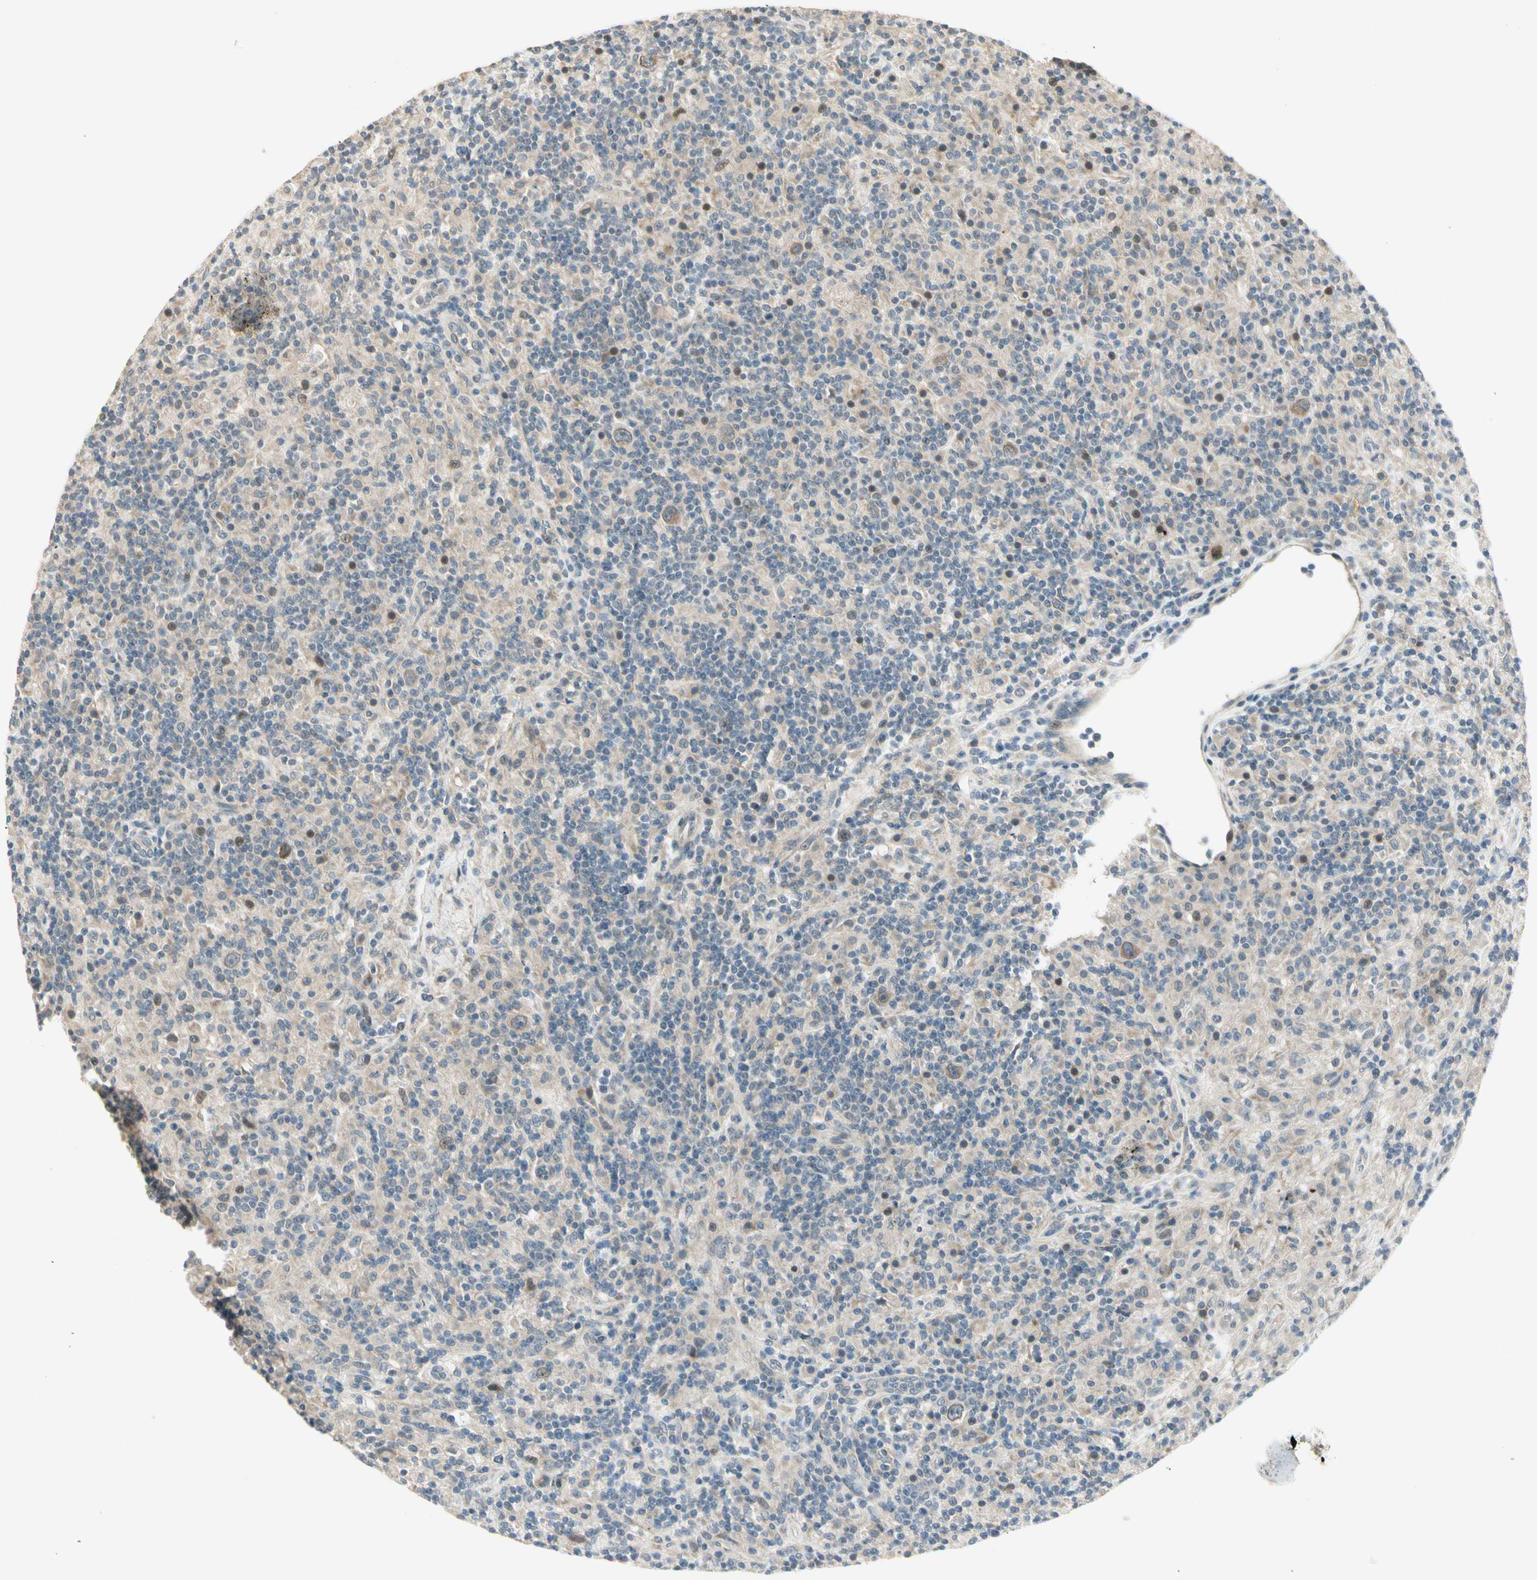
{"staining": {"intensity": "moderate", "quantity": "<25%", "location": "nuclear"}, "tissue": "lymphoma", "cell_type": "Tumor cells", "image_type": "cancer", "snomed": [{"axis": "morphology", "description": "Hodgkin's disease, NOS"}, {"axis": "topography", "description": "Lymph node"}], "caption": "Immunohistochemistry (IHC) micrograph of human lymphoma stained for a protein (brown), which shows low levels of moderate nuclear positivity in about <25% of tumor cells.", "gene": "PCDHB15", "patient": {"sex": "male", "age": 70}}